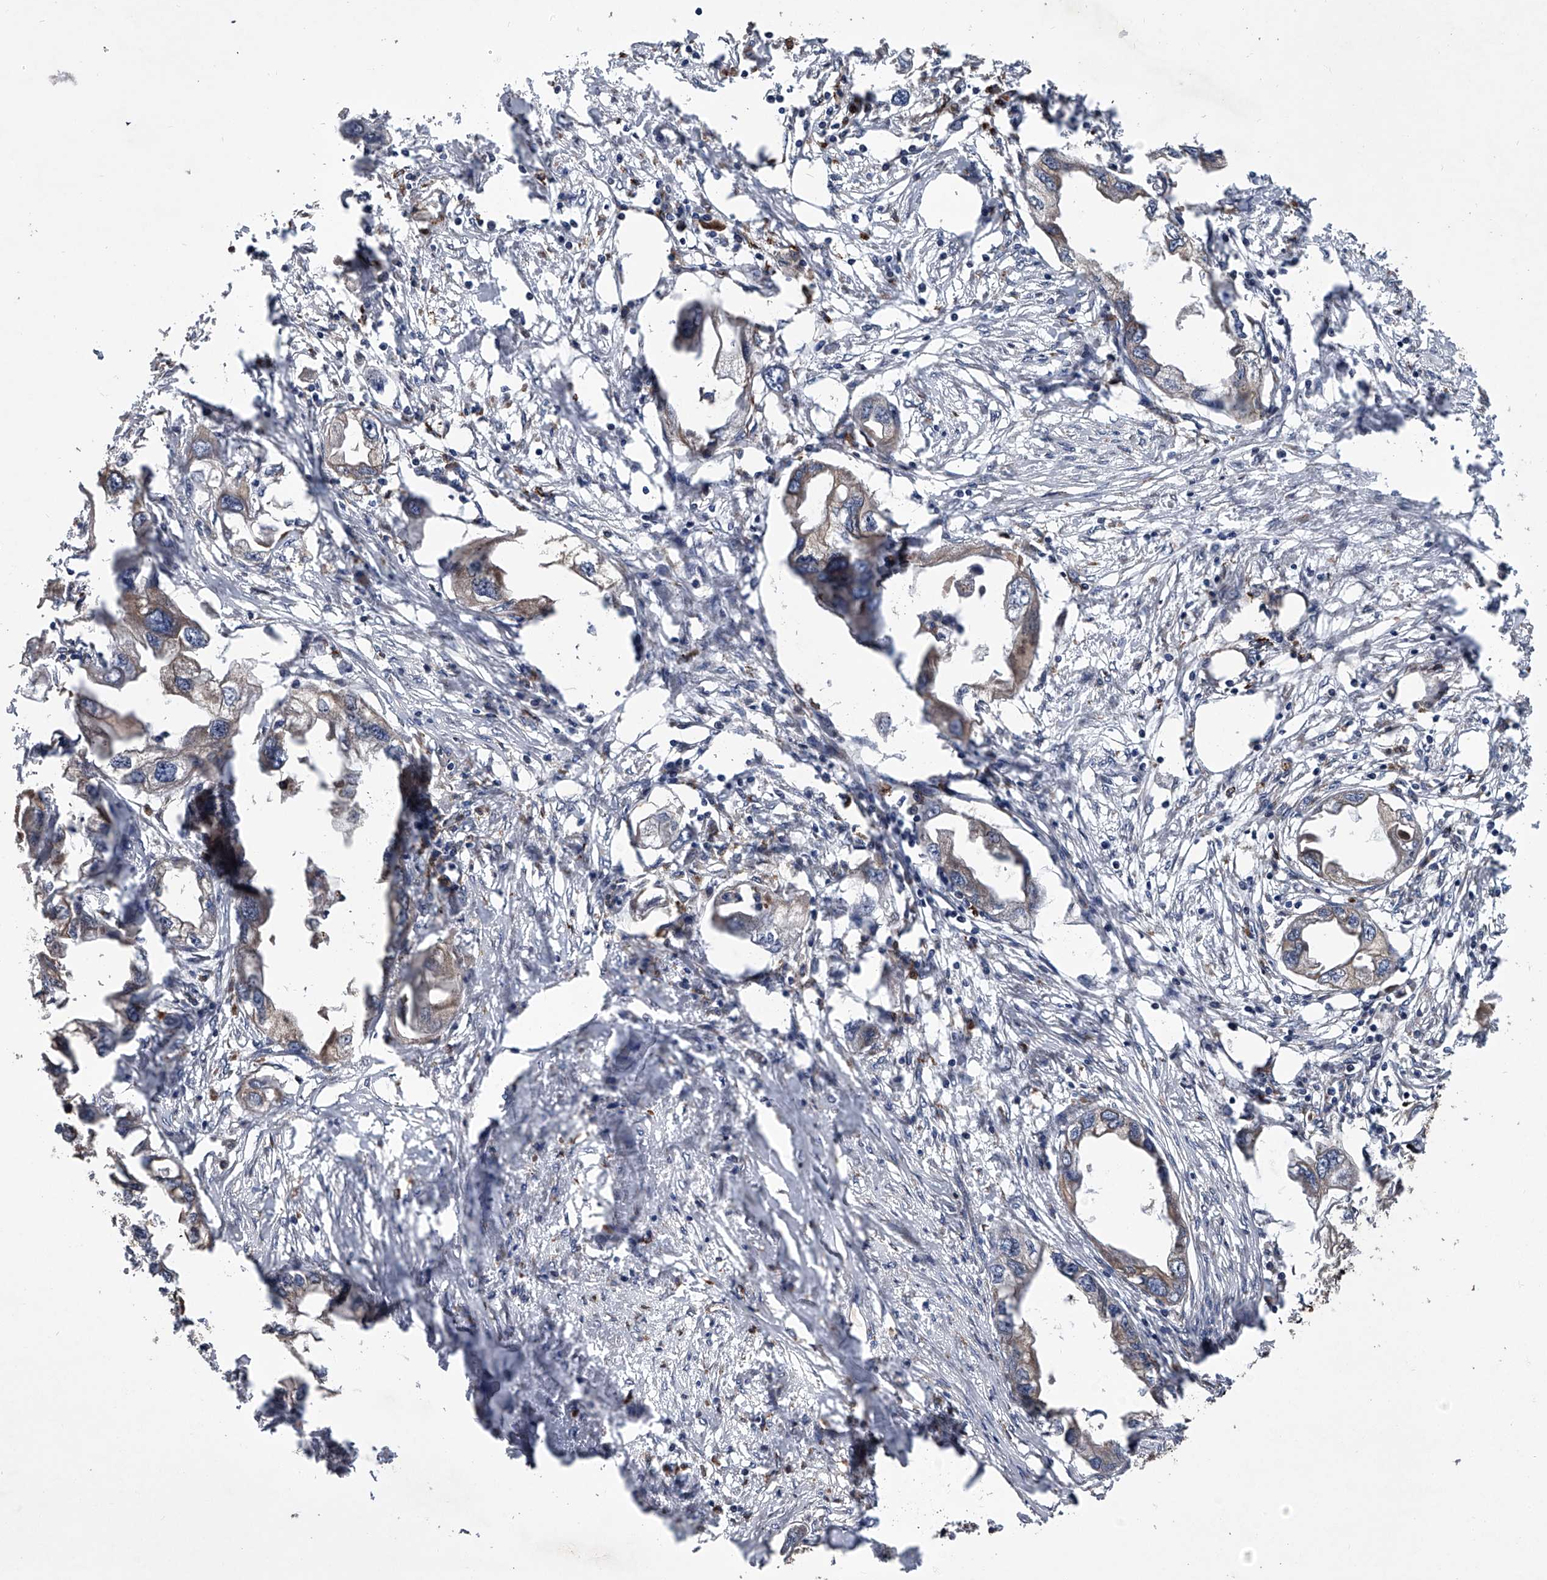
{"staining": {"intensity": "weak", "quantity": "25%-75%", "location": "cytoplasmic/membranous"}, "tissue": "endometrial cancer", "cell_type": "Tumor cells", "image_type": "cancer", "snomed": [{"axis": "morphology", "description": "Adenocarcinoma, NOS"}, {"axis": "morphology", "description": "Adenocarcinoma, metastatic, NOS"}, {"axis": "topography", "description": "Adipose tissue"}, {"axis": "topography", "description": "Endometrium"}], "caption": "Immunohistochemical staining of adenocarcinoma (endometrial) demonstrates weak cytoplasmic/membranous protein positivity in about 25%-75% of tumor cells.", "gene": "TRIM8", "patient": {"sex": "female", "age": 67}}